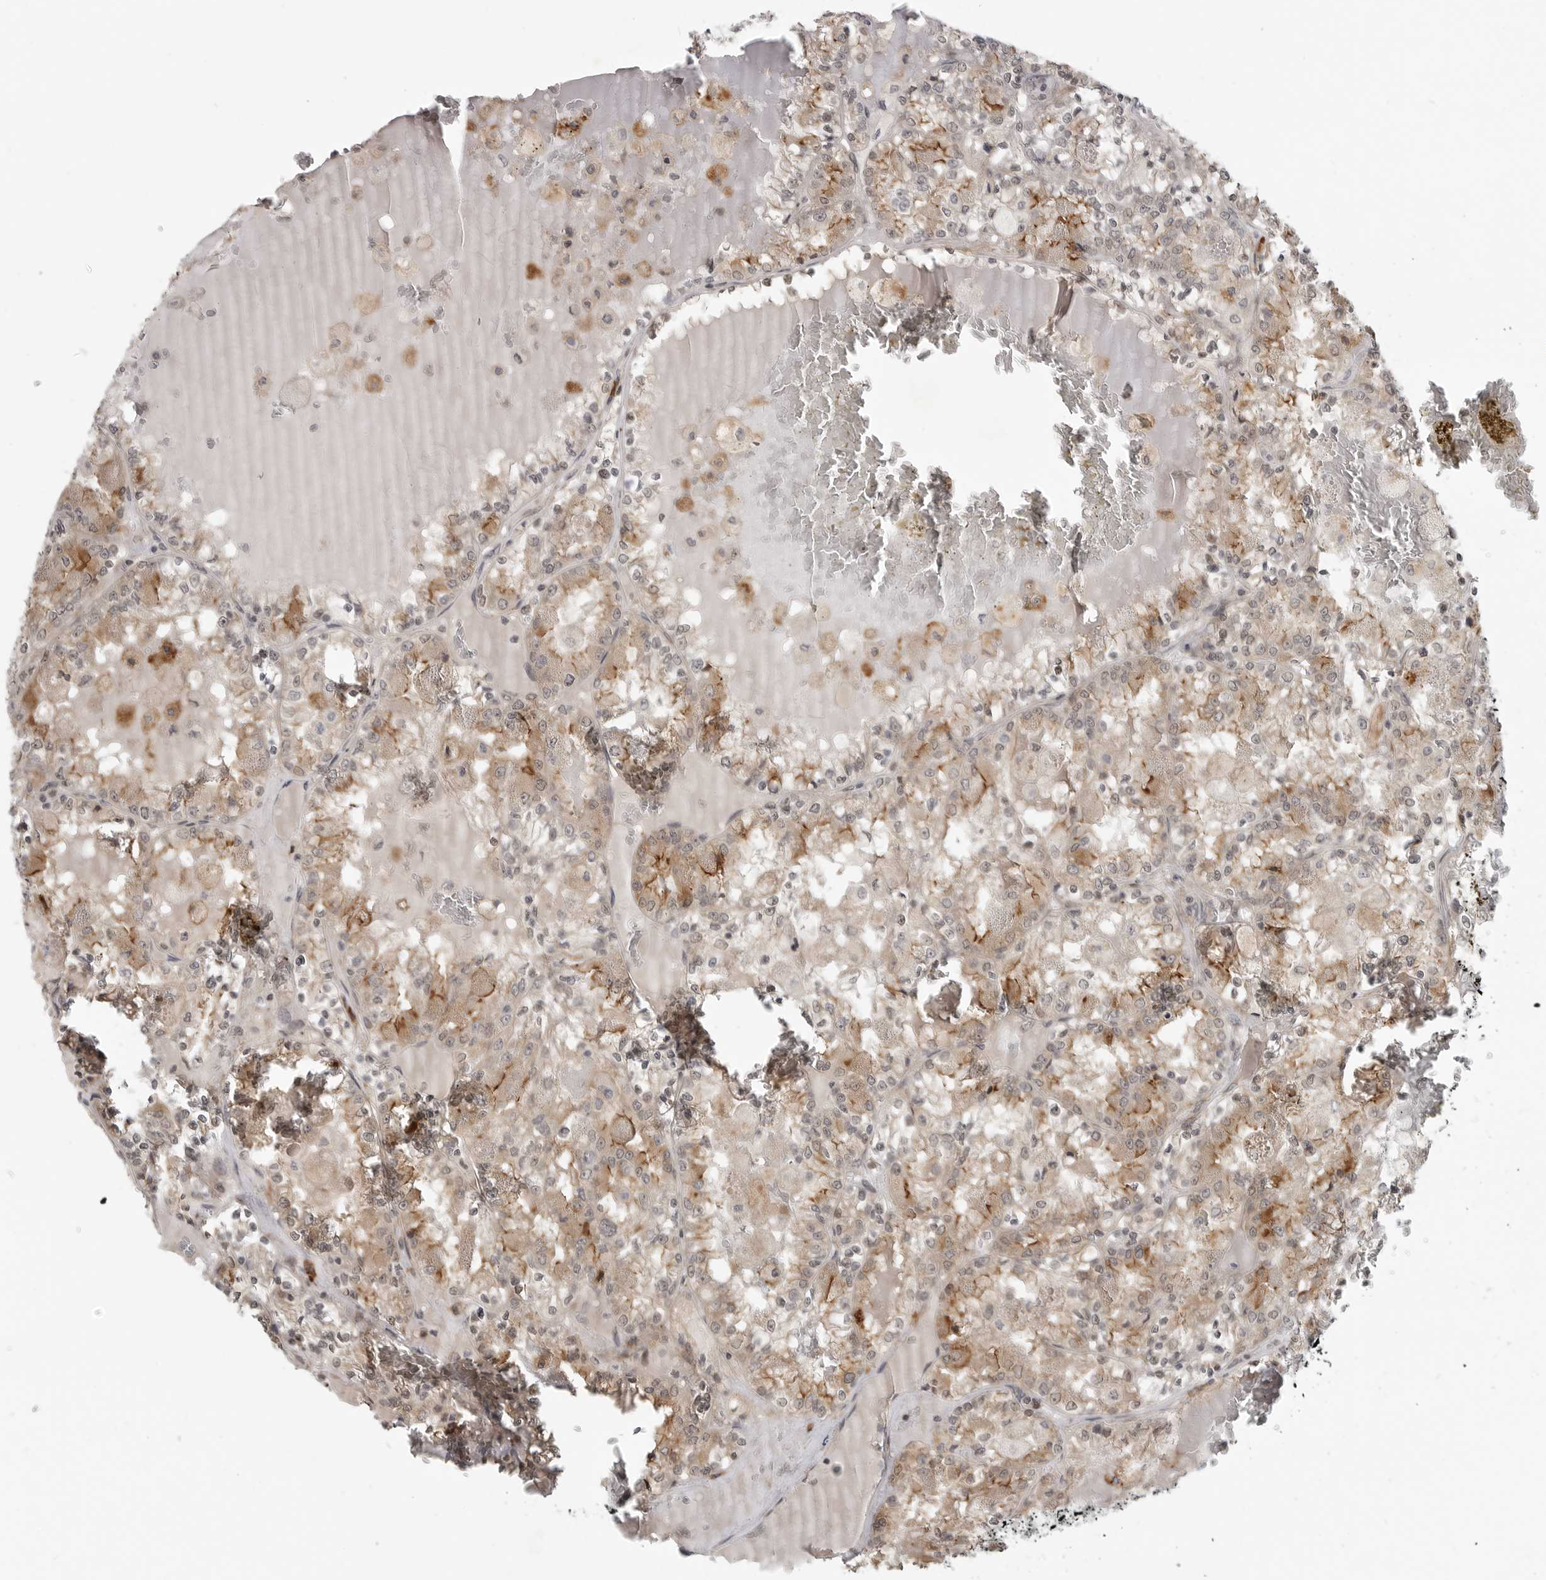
{"staining": {"intensity": "moderate", "quantity": ">75%", "location": "cytoplasmic/membranous"}, "tissue": "renal cancer", "cell_type": "Tumor cells", "image_type": "cancer", "snomed": [{"axis": "morphology", "description": "Adenocarcinoma, NOS"}, {"axis": "topography", "description": "Kidney"}], "caption": "Immunohistochemical staining of renal adenocarcinoma reveals moderate cytoplasmic/membranous protein staining in approximately >75% of tumor cells. (DAB = brown stain, brightfield microscopy at high magnification).", "gene": "CEP295NL", "patient": {"sex": "female", "age": 56}}